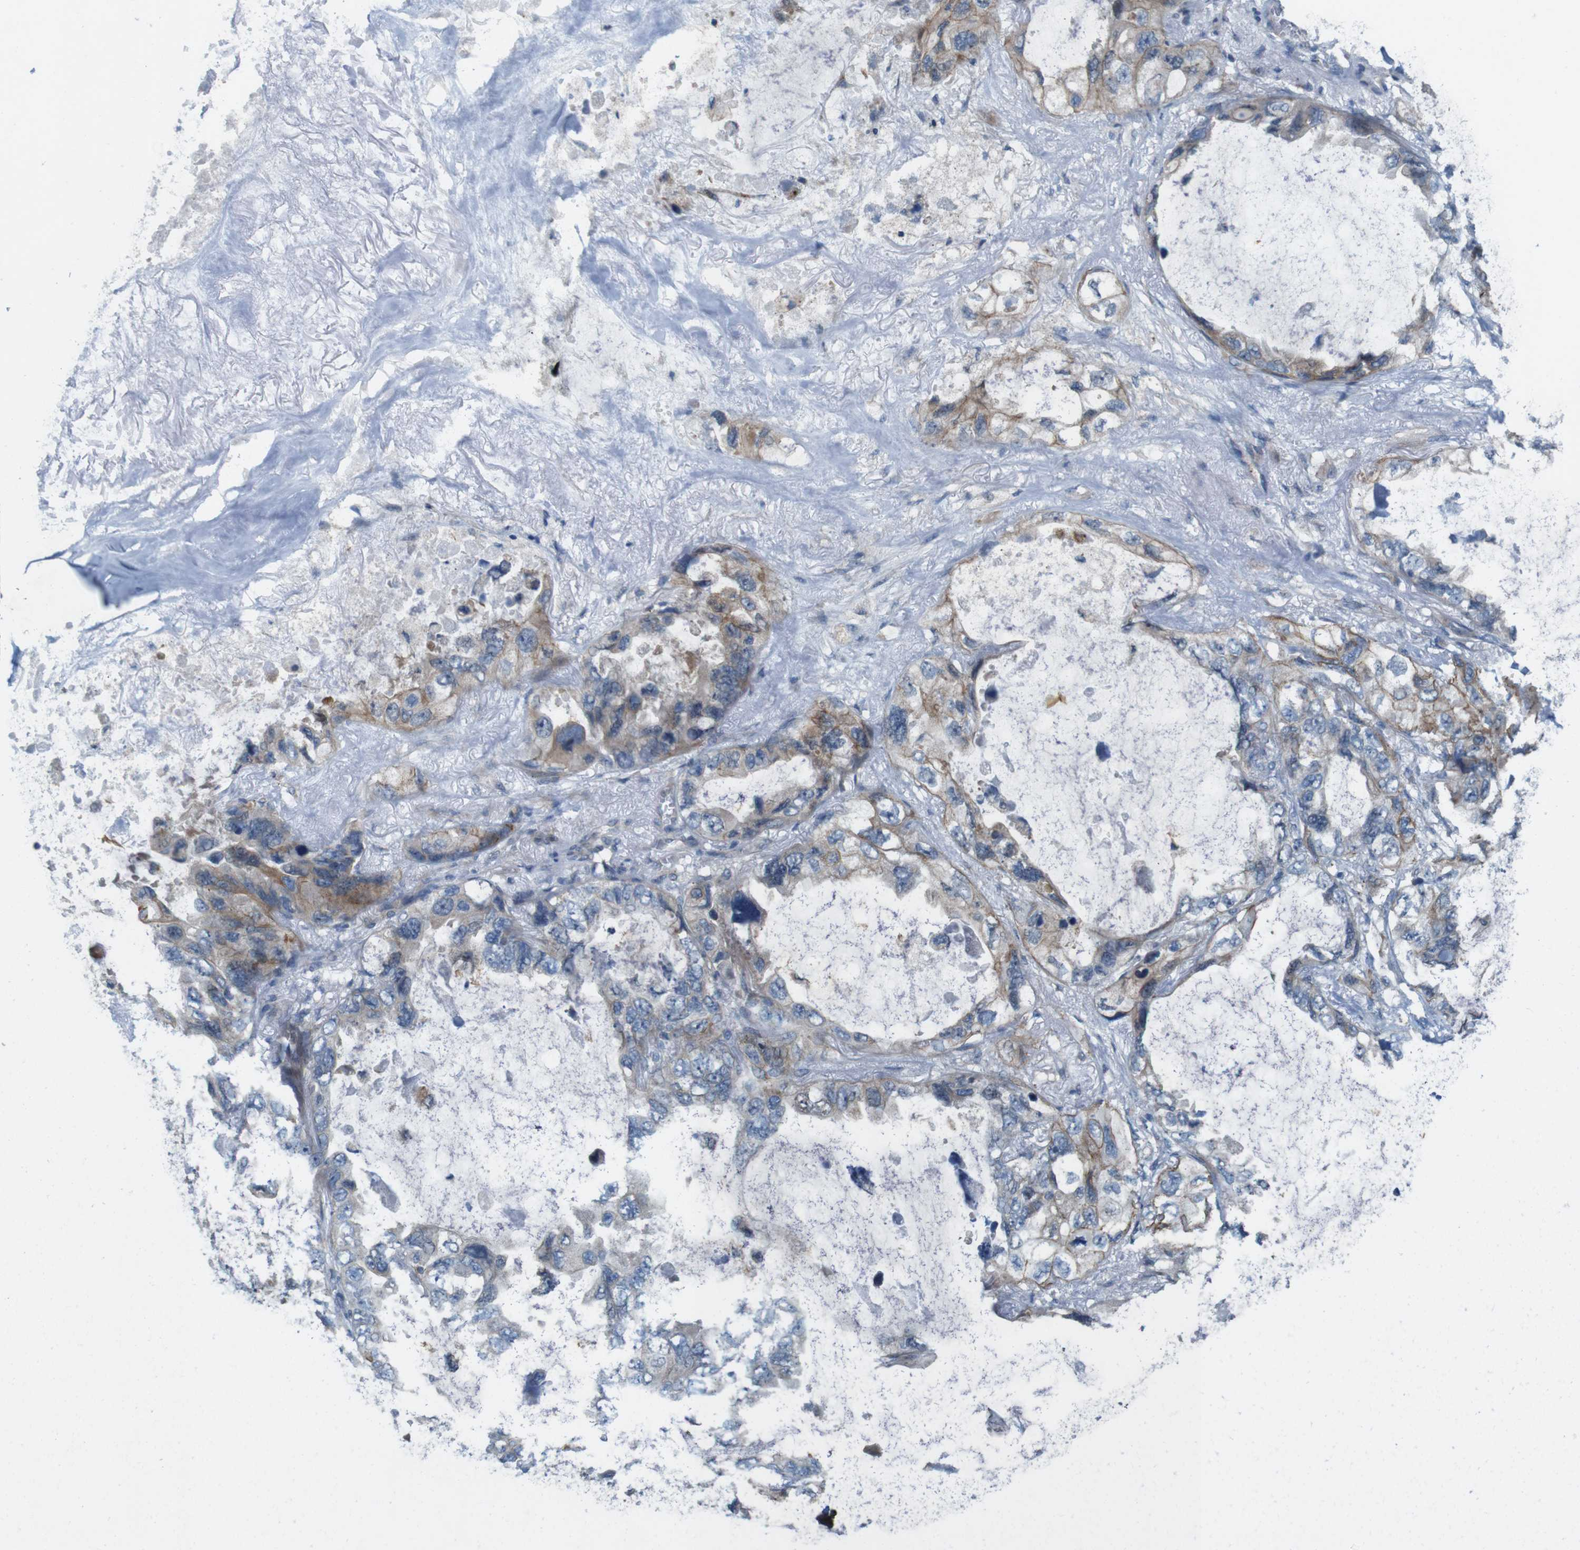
{"staining": {"intensity": "moderate", "quantity": "<25%", "location": "cytoplasmic/membranous"}, "tissue": "lung cancer", "cell_type": "Tumor cells", "image_type": "cancer", "snomed": [{"axis": "morphology", "description": "Squamous cell carcinoma, NOS"}, {"axis": "topography", "description": "Lung"}], "caption": "Tumor cells show moderate cytoplasmic/membranous staining in about <25% of cells in lung cancer (squamous cell carcinoma). The staining was performed using DAB (3,3'-diaminobenzidine), with brown indicating positive protein expression. Nuclei are stained blue with hematoxylin.", "gene": "SKI", "patient": {"sex": "female", "age": 73}}